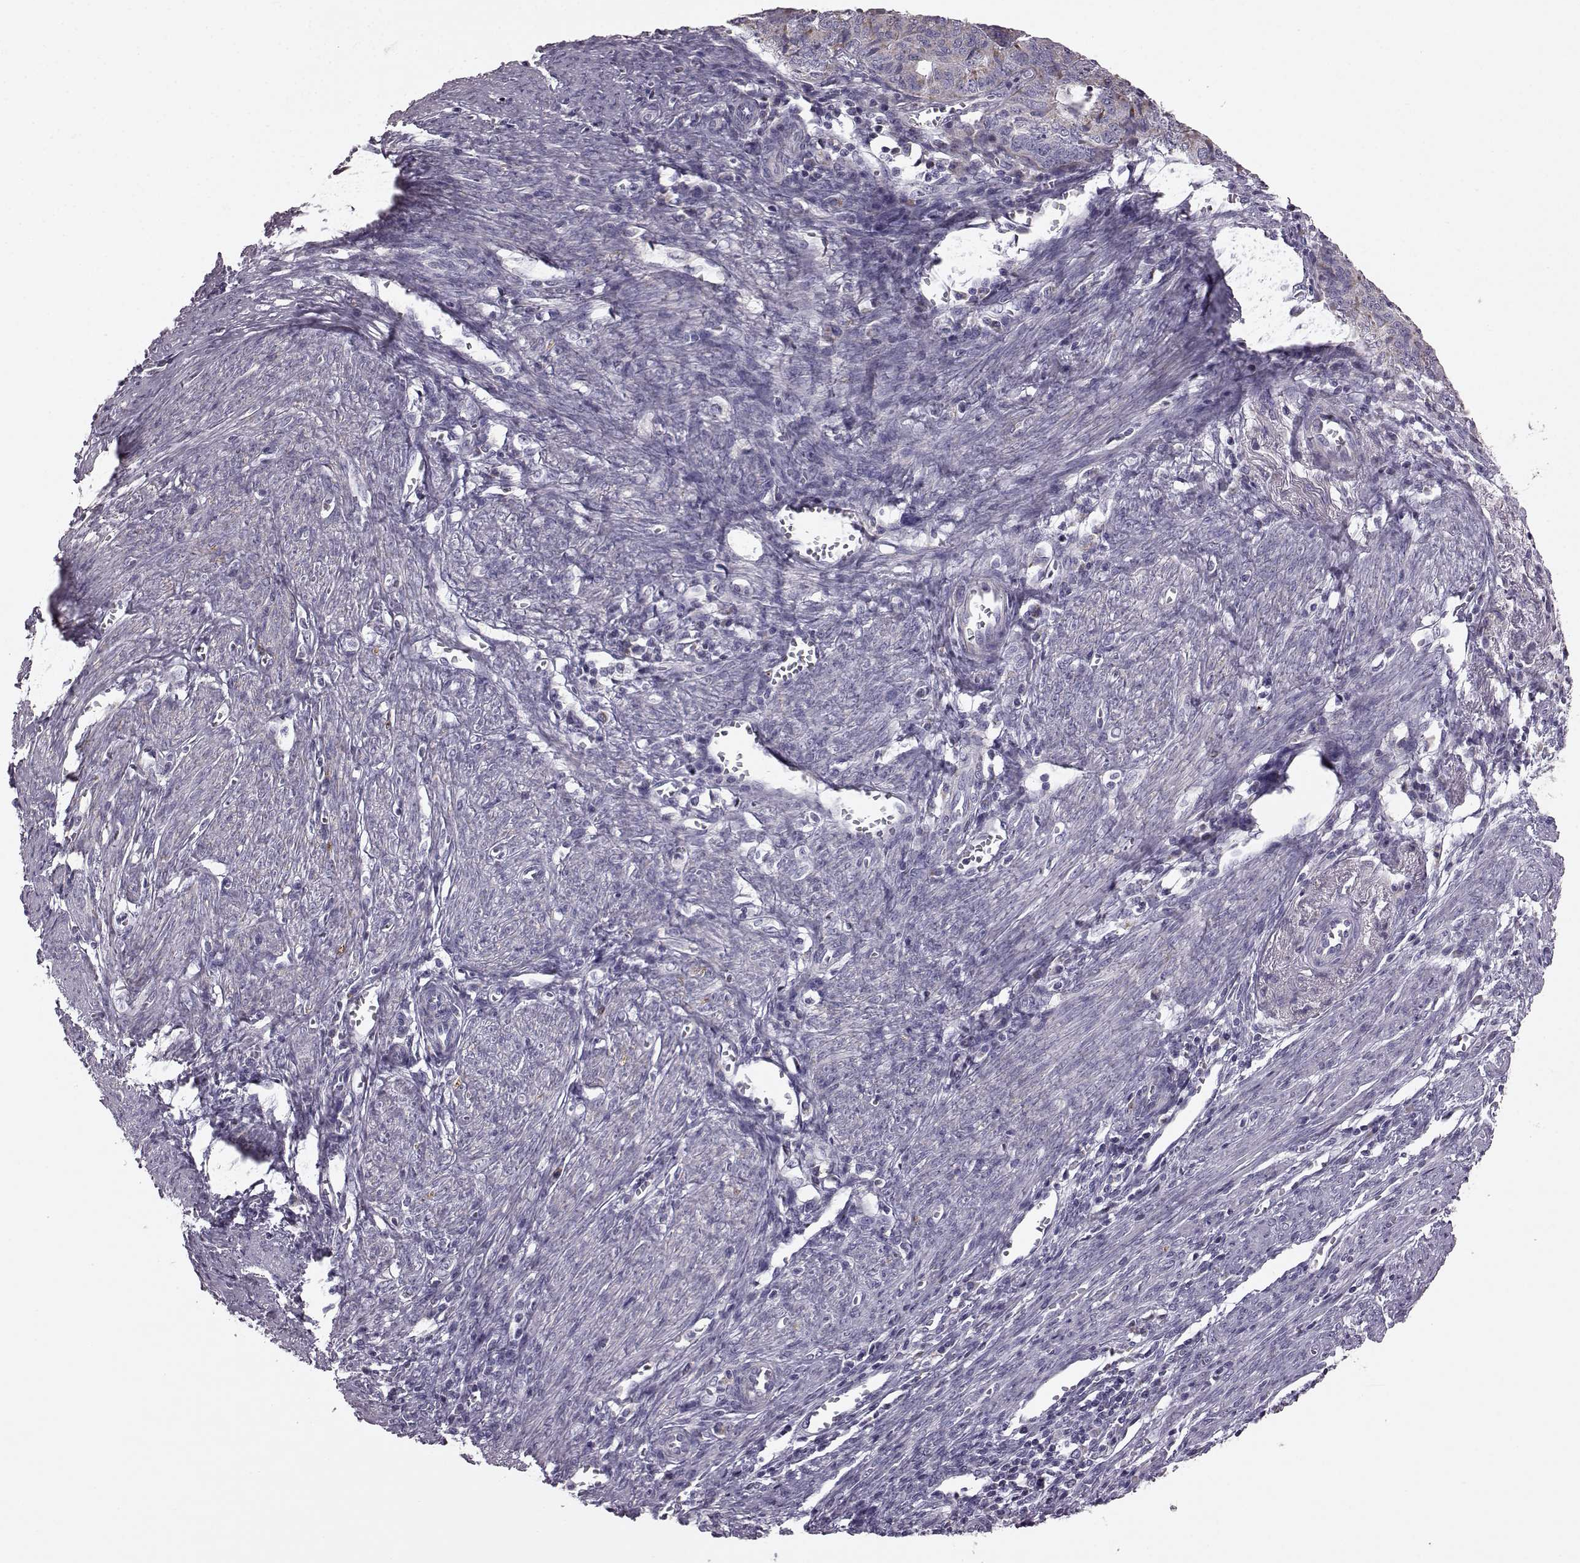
{"staining": {"intensity": "moderate", "quantity": ">75%", "location": "cytoplasmic/membranous"}, "tissue": "endometrial cancer", "cell_type": "Tumor cells", "image_type": "cancer", "snomed": [{"axis": "morphology", "description": "Adenocarcinoma, NOS"}, {"axis": "topography", "description": "Endometrium"}], "caption": "Human endometrial cancer (adenocarcinoma) stained with a protein marker demonstrates moderate staining in tumor cells.", "gene": "ATP5MF", "patient": {"sex": "female", "age": 65}}